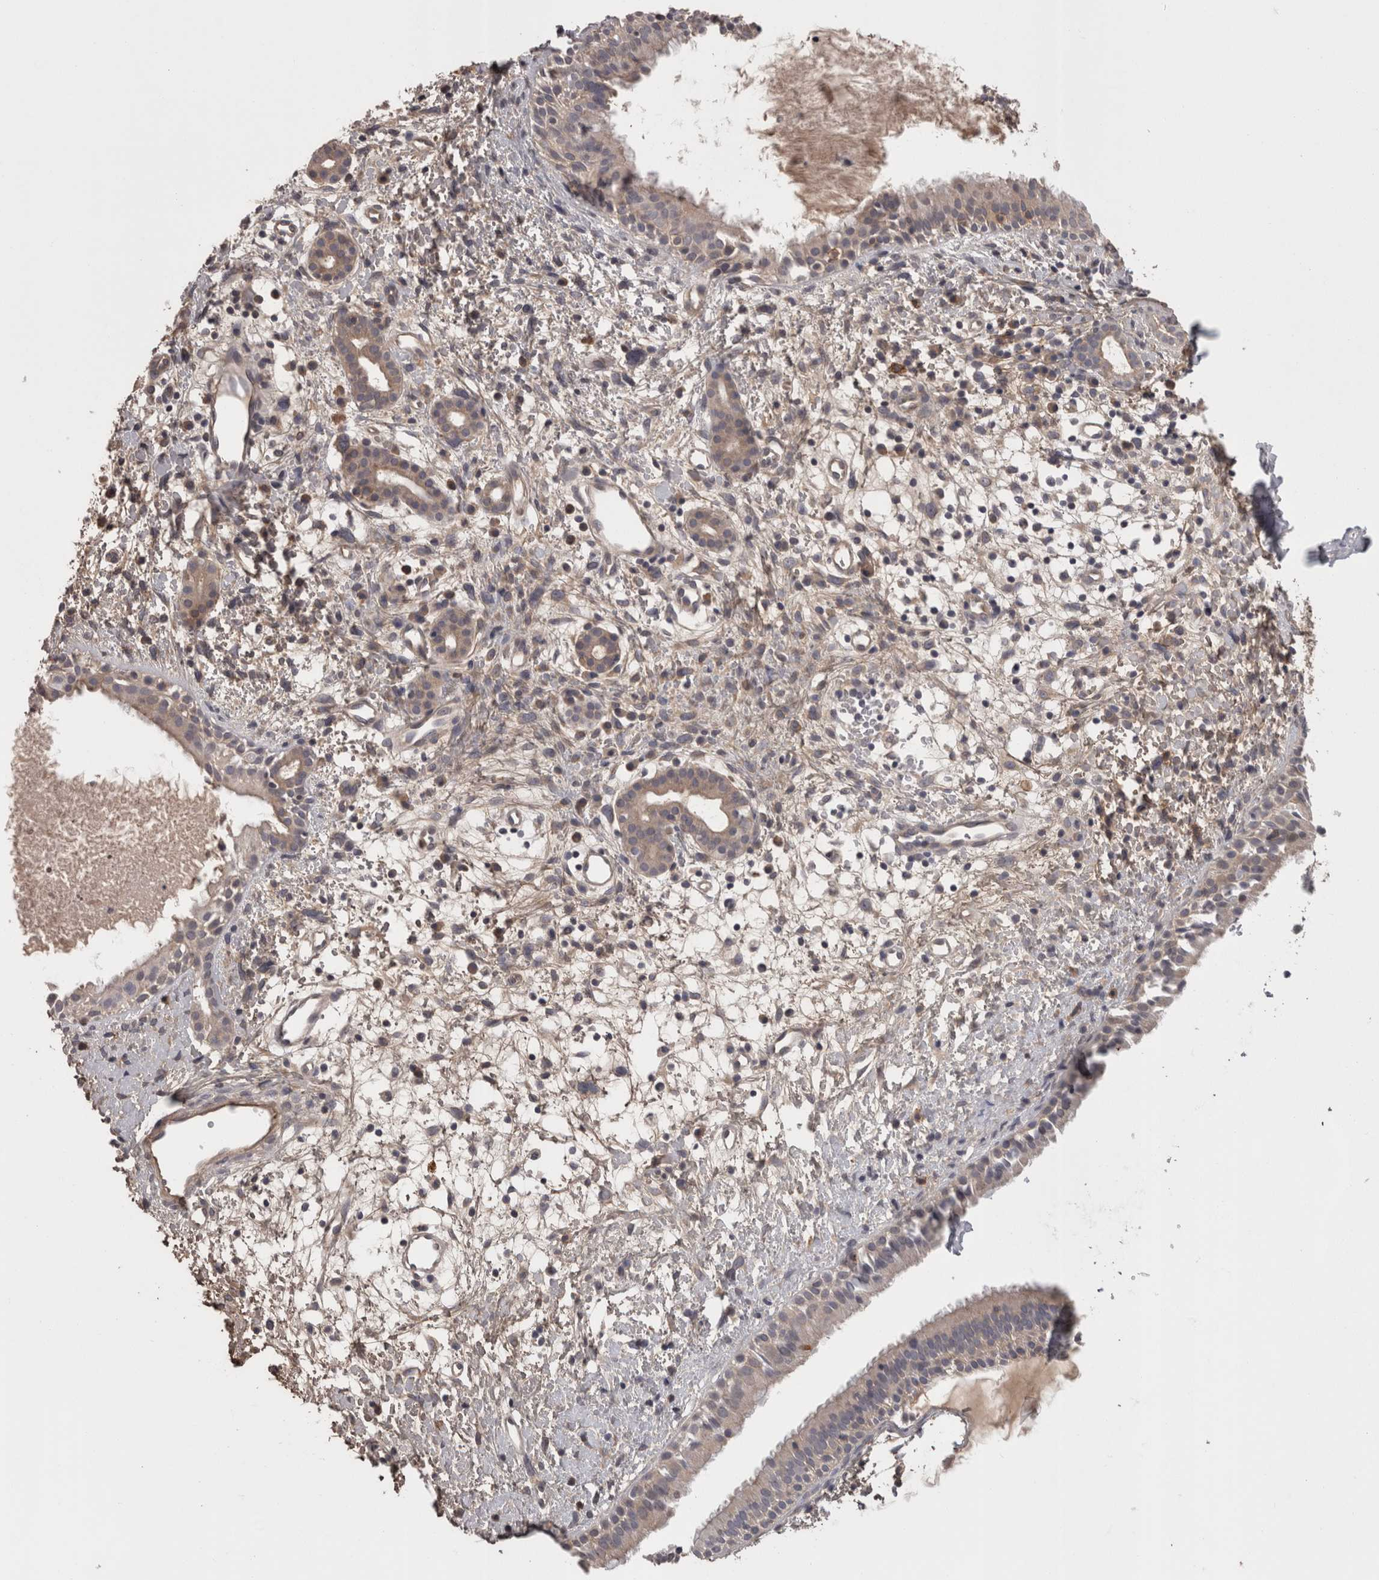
{"staining": {"intensity": "weak", "quantity": "<25%", "location": "cytoplasmic/membranous"}, "tissue": "nasopharynx", "cell_type": "Respiratory epithelial cells", "image_type": "normal", "snomed": [{"axis": "morphology", "description": "Normal tissue, NOS"}, {"axis": "topography", "description": "Nasopharynx"}], "caption": "Immunohistochemistry (IHC) image of unremarkable nasopharynx: nasopharynx stained with DAB (3,3'-diaminobenzidine) exhibits no significant protein expression in respiratory epithelial cells. The staining was performed using DAB (3,3'-diaminobenzidine) to visualize the protein expression in brown, while the nuclei were stained in blue with hematoxylin (Magnification: 20x).", "gene": "PON3", "patient": {"sex": "male", "age": 22}}